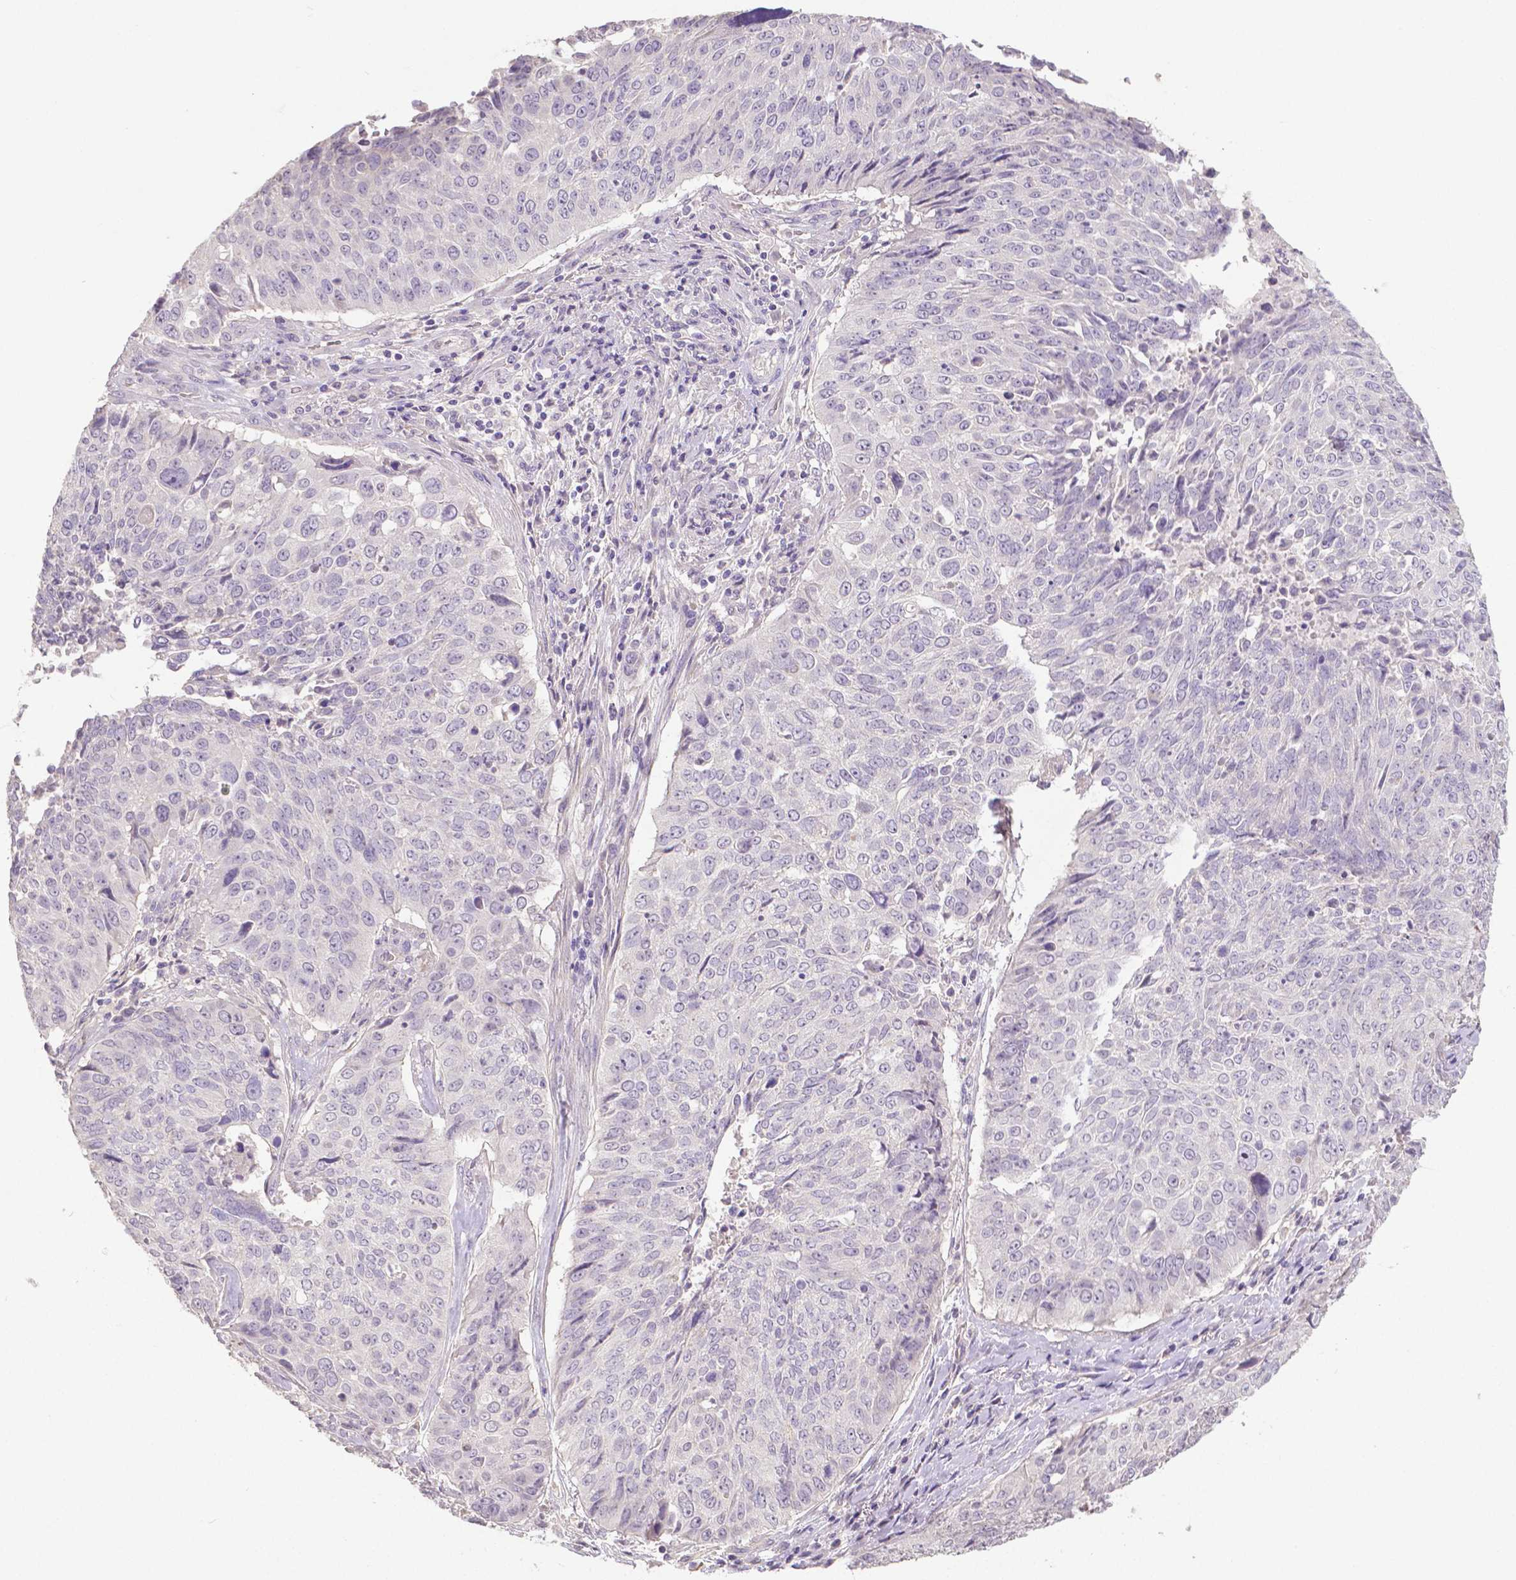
{"staining": {"intensity": "negative", "quantity": "none", "location": "none"}, "tissue": "lung cancer", "cell_type": "Tumor cells", "image_type": "cancer", "snomed": [{"axis": "morphology", "description": "Normal tissue, NOS"}, {"axis": "morphology", "description": "Squamous cell carcinoma, NOS"}, {"axis": "topography", "description": "Bronchus"}, {"axis": "topography", "description": "Lung"}], "caption": "Immunohistochemical staining of lung squamous cell carcinoma shows no significant expression in tumor cells.", "gene": "CRMP1", "patient": {"sex": "male", "age": 64}}